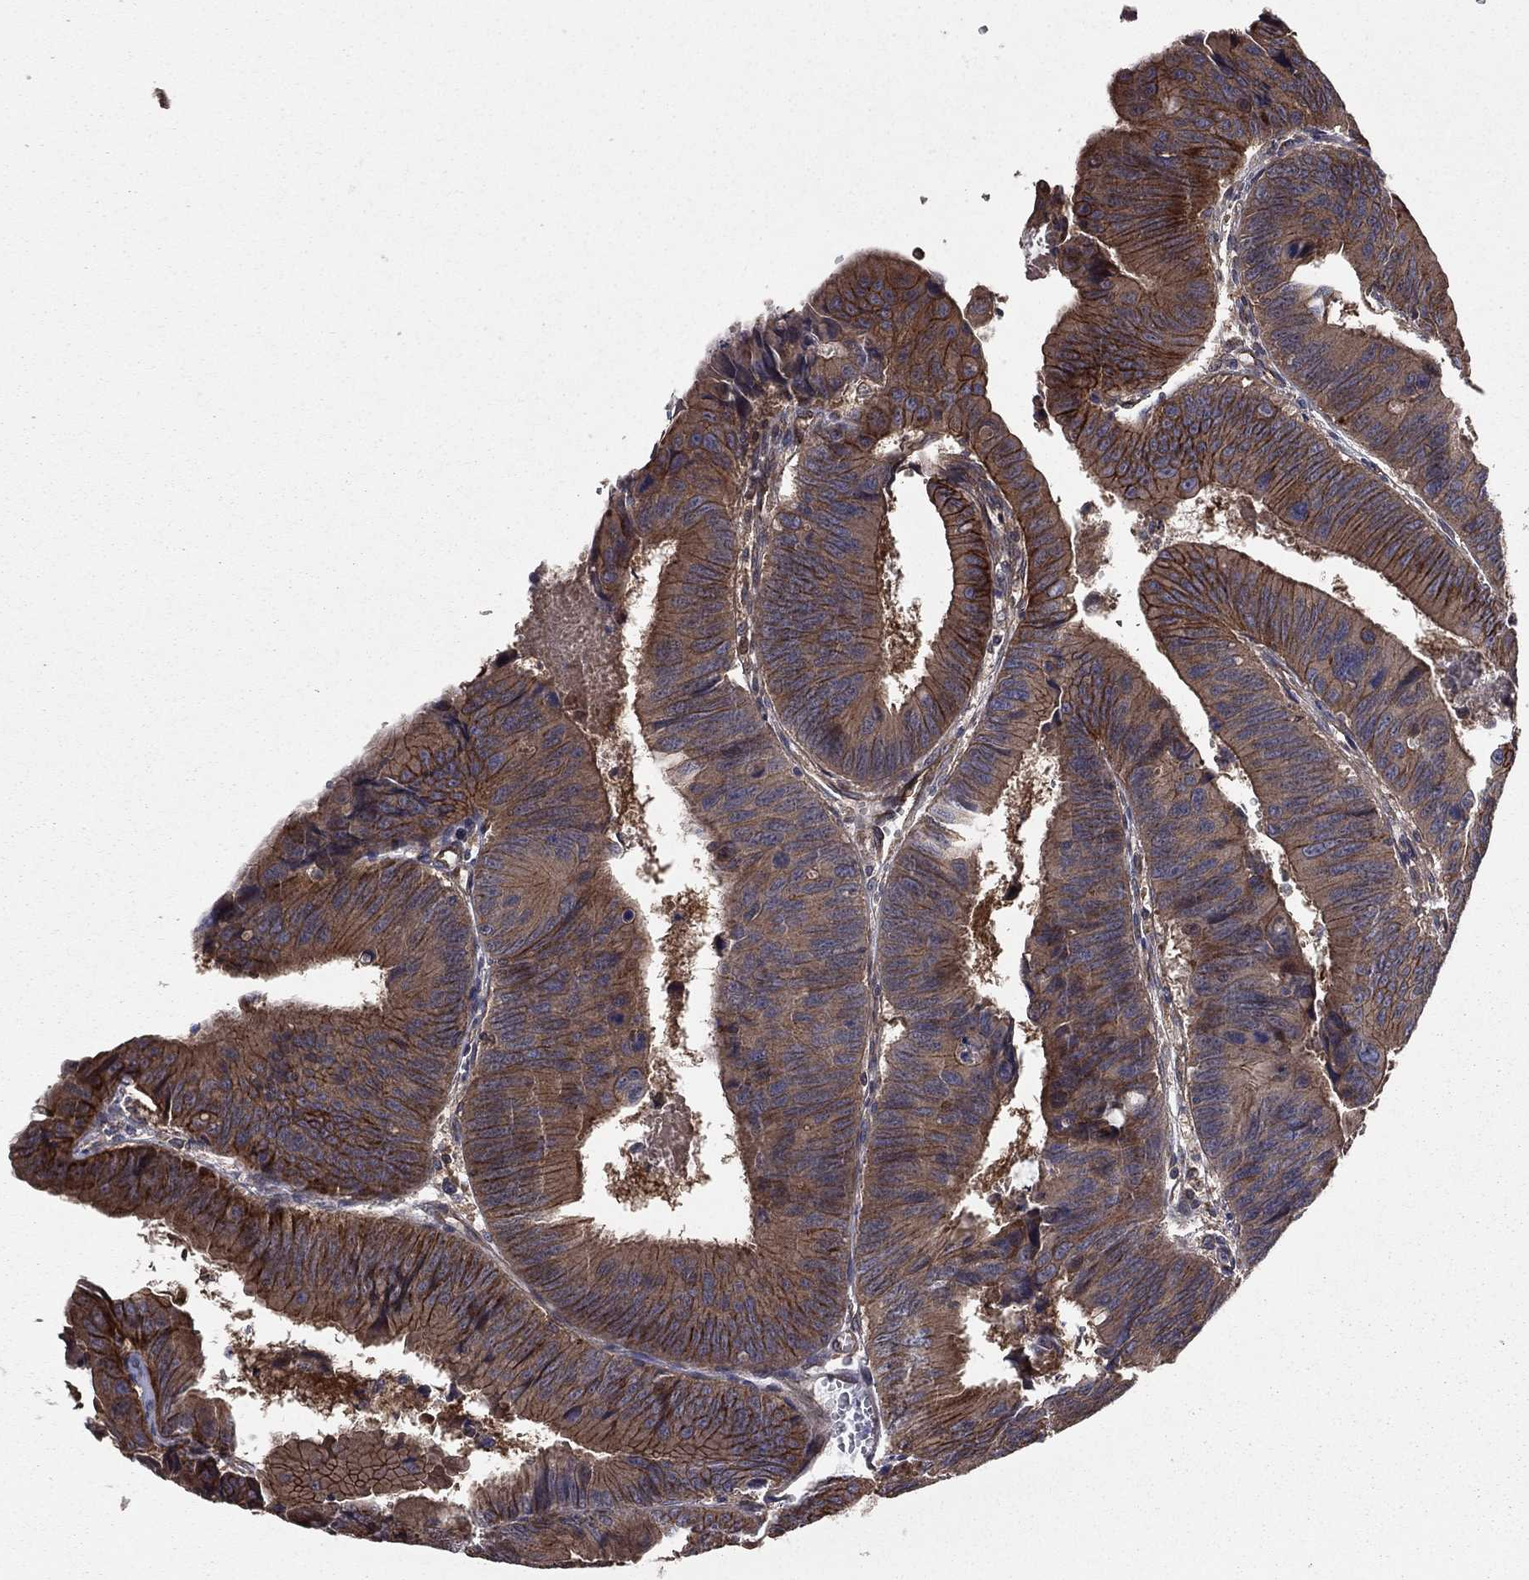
{"staining": {"intensity": "strong", "quantity": "<25%", "location": "cytoplasmic/membranous"}, "tissue": "colorectal cancer", "cell_type": "Tumor cells", "image_type": "cancer", "snomed": [{"axis": "morphology", "description": "Adenocarcinoma, NOS"}, {"axis": "topography", "description": "Rectum"}], "caption": "Brown immunohistochemical staining in human colorectal adenocarcinoma demonstrates strong cytoplasmic/membranous expression in approximately <25% of tumor cells.", "gene": "BABAM2", "patient": {"sex": "male", "age": 67}}